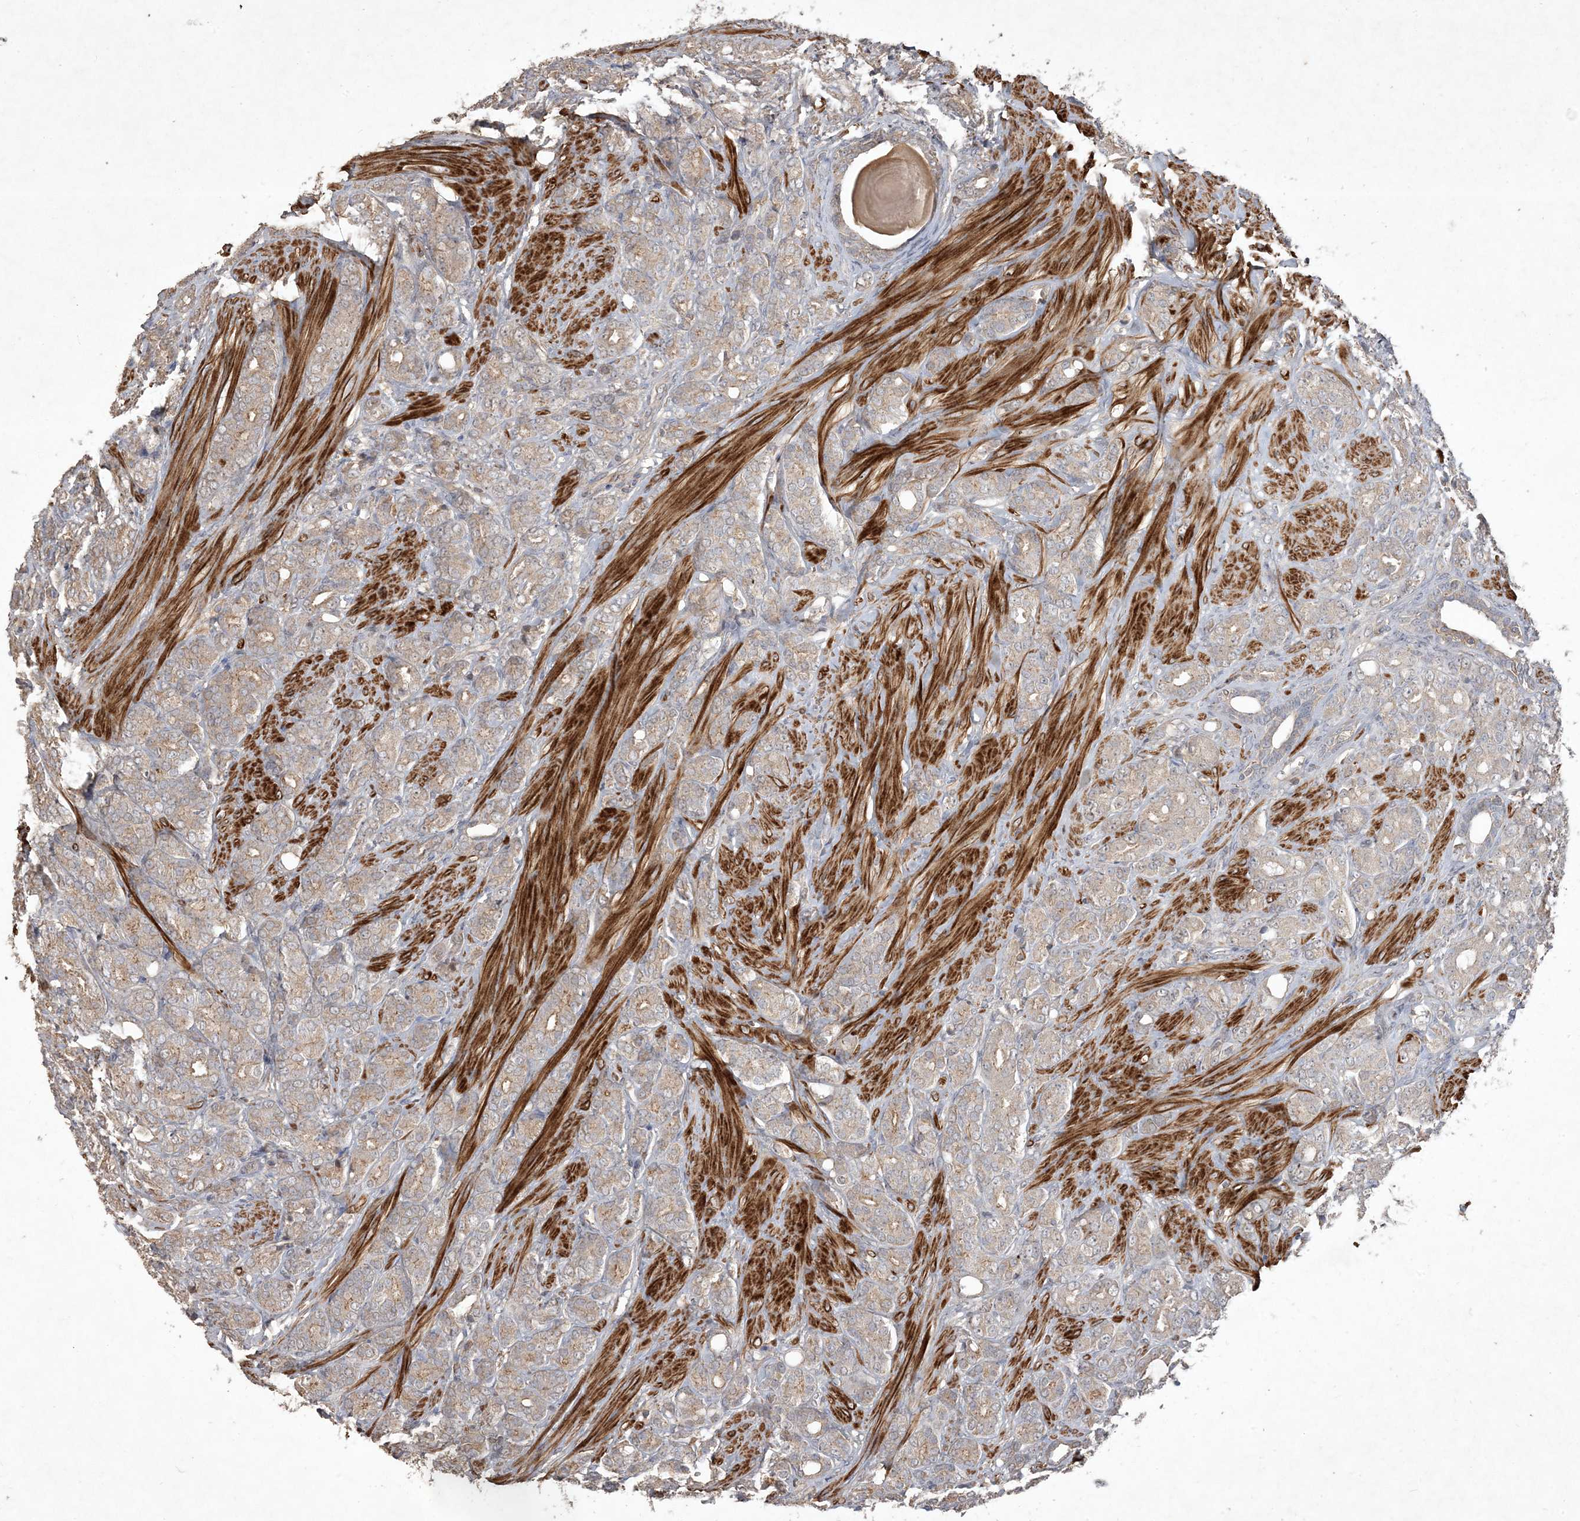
{"staining": {"intensity": "weak", "quantity": "<25%", "location": "cytoplasmic/membranous"}, "tissue": "prostate cancer", "cell_type": "Tumor cells", "image_type": "cancer", "snomed": [{"axis": "morphology", "description": "Adenocarcinoma, High grade"}, {"axis": "topography", "description": "Prostate"}], "caption": "The photomicrograph reveals no staining of tumor cells in prostate high-grade adenocarcinoma.", "gene": "PRRT3", "patient": {"sex": "male", "age": 62}}